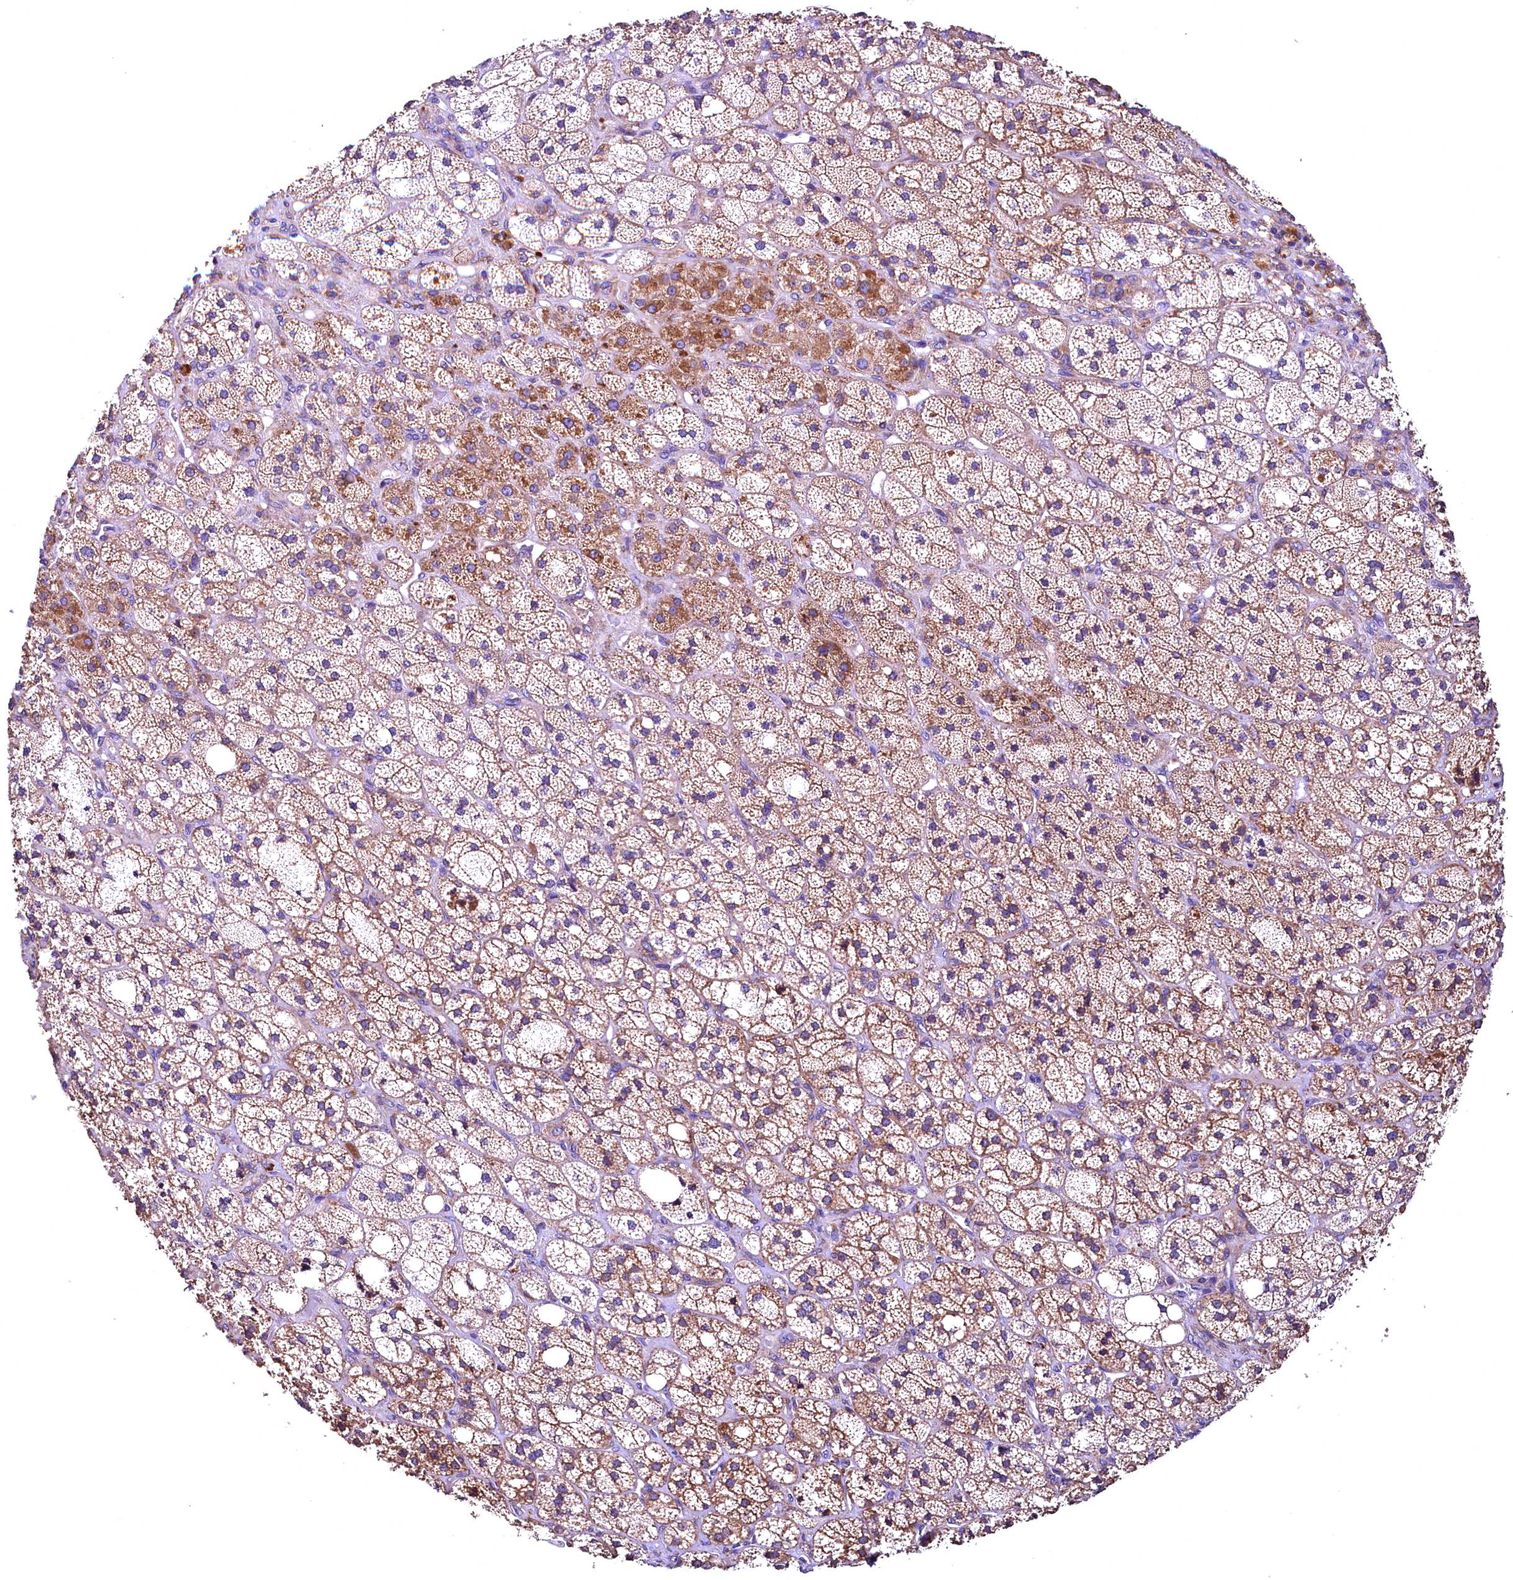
{"staining": {"intensity": "strong", "quantity": "25%-75%", "location": "cytoplasmic/membranous"}, "tissue": "adrenal gland", "cell_type": "Glandular cells", "image_type": "normal", "snomed": [{"axis": "morphology", "description": "Normal tissue, NOS"}, {"axis": "topography", "description": "Adrenal gland"}], "caption": "An IHC histopathology image of normal tissue is shown. Protein staining in brown labels strong cytoplasmic/membranous positivity in adrenal gland within glandular cells.", "gene": "ENKD1", "patient": {"sex": "male", "age": 61}}